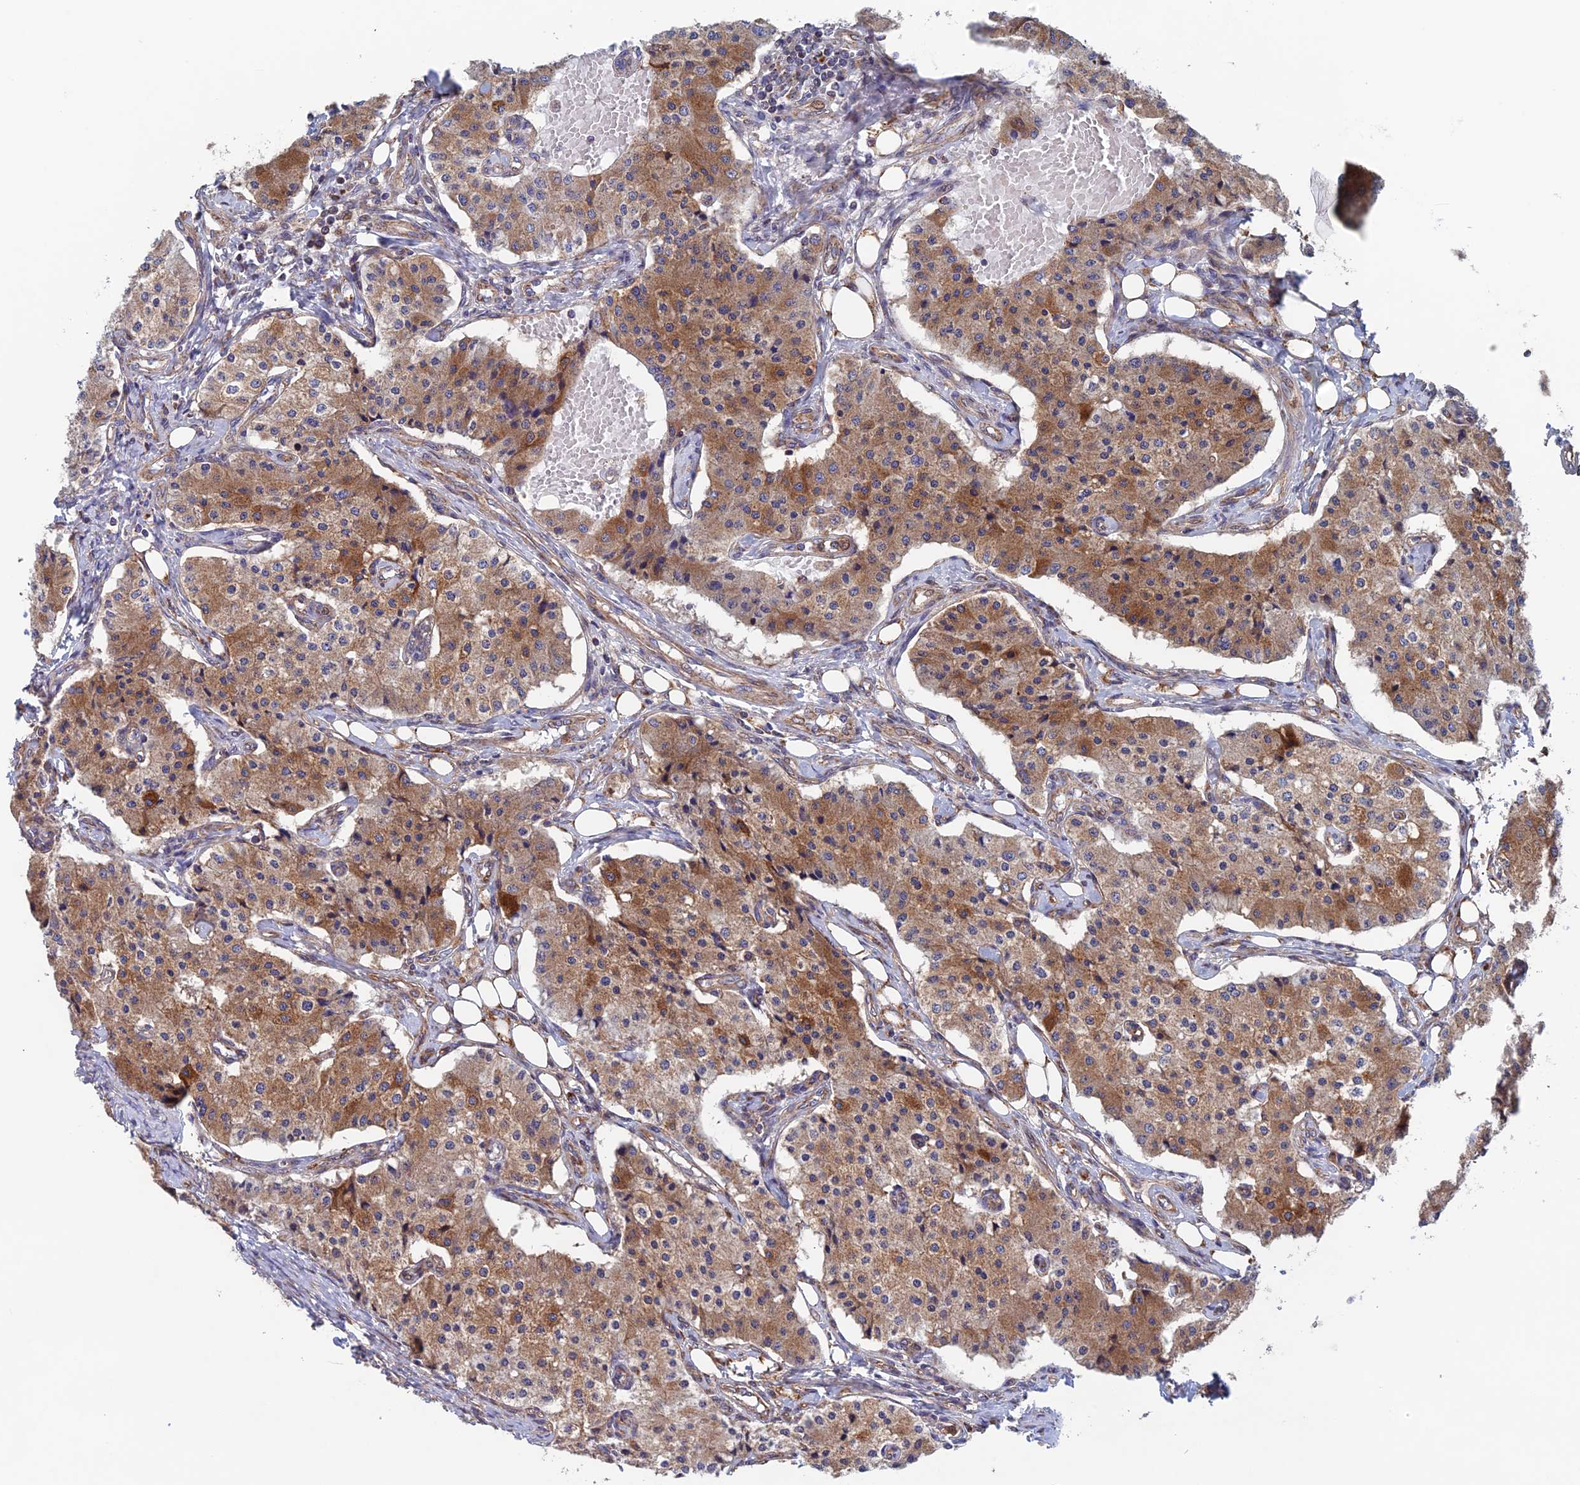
{"staining": {"intensity": "moderate", "quantity": ">75%", "location": "cytoplasmic/membranous"}, "tissue": "carcinoid", "cell_type": "Tumor cells", "image_type": "cancer", "snomed": [{"axis": "morphology", "description": "Carcinoid, malignant, NOS"}, {"axis": "topography", "description": "Colon"}], "caption": "Protein expression by immunohistochemistry demonstrates moderate cytoplasmic/membranous expression in about >75% of tumor cells in carcinoid.", "gene": "MRPL1", "patient": {"sex": "female", "age": 52}}